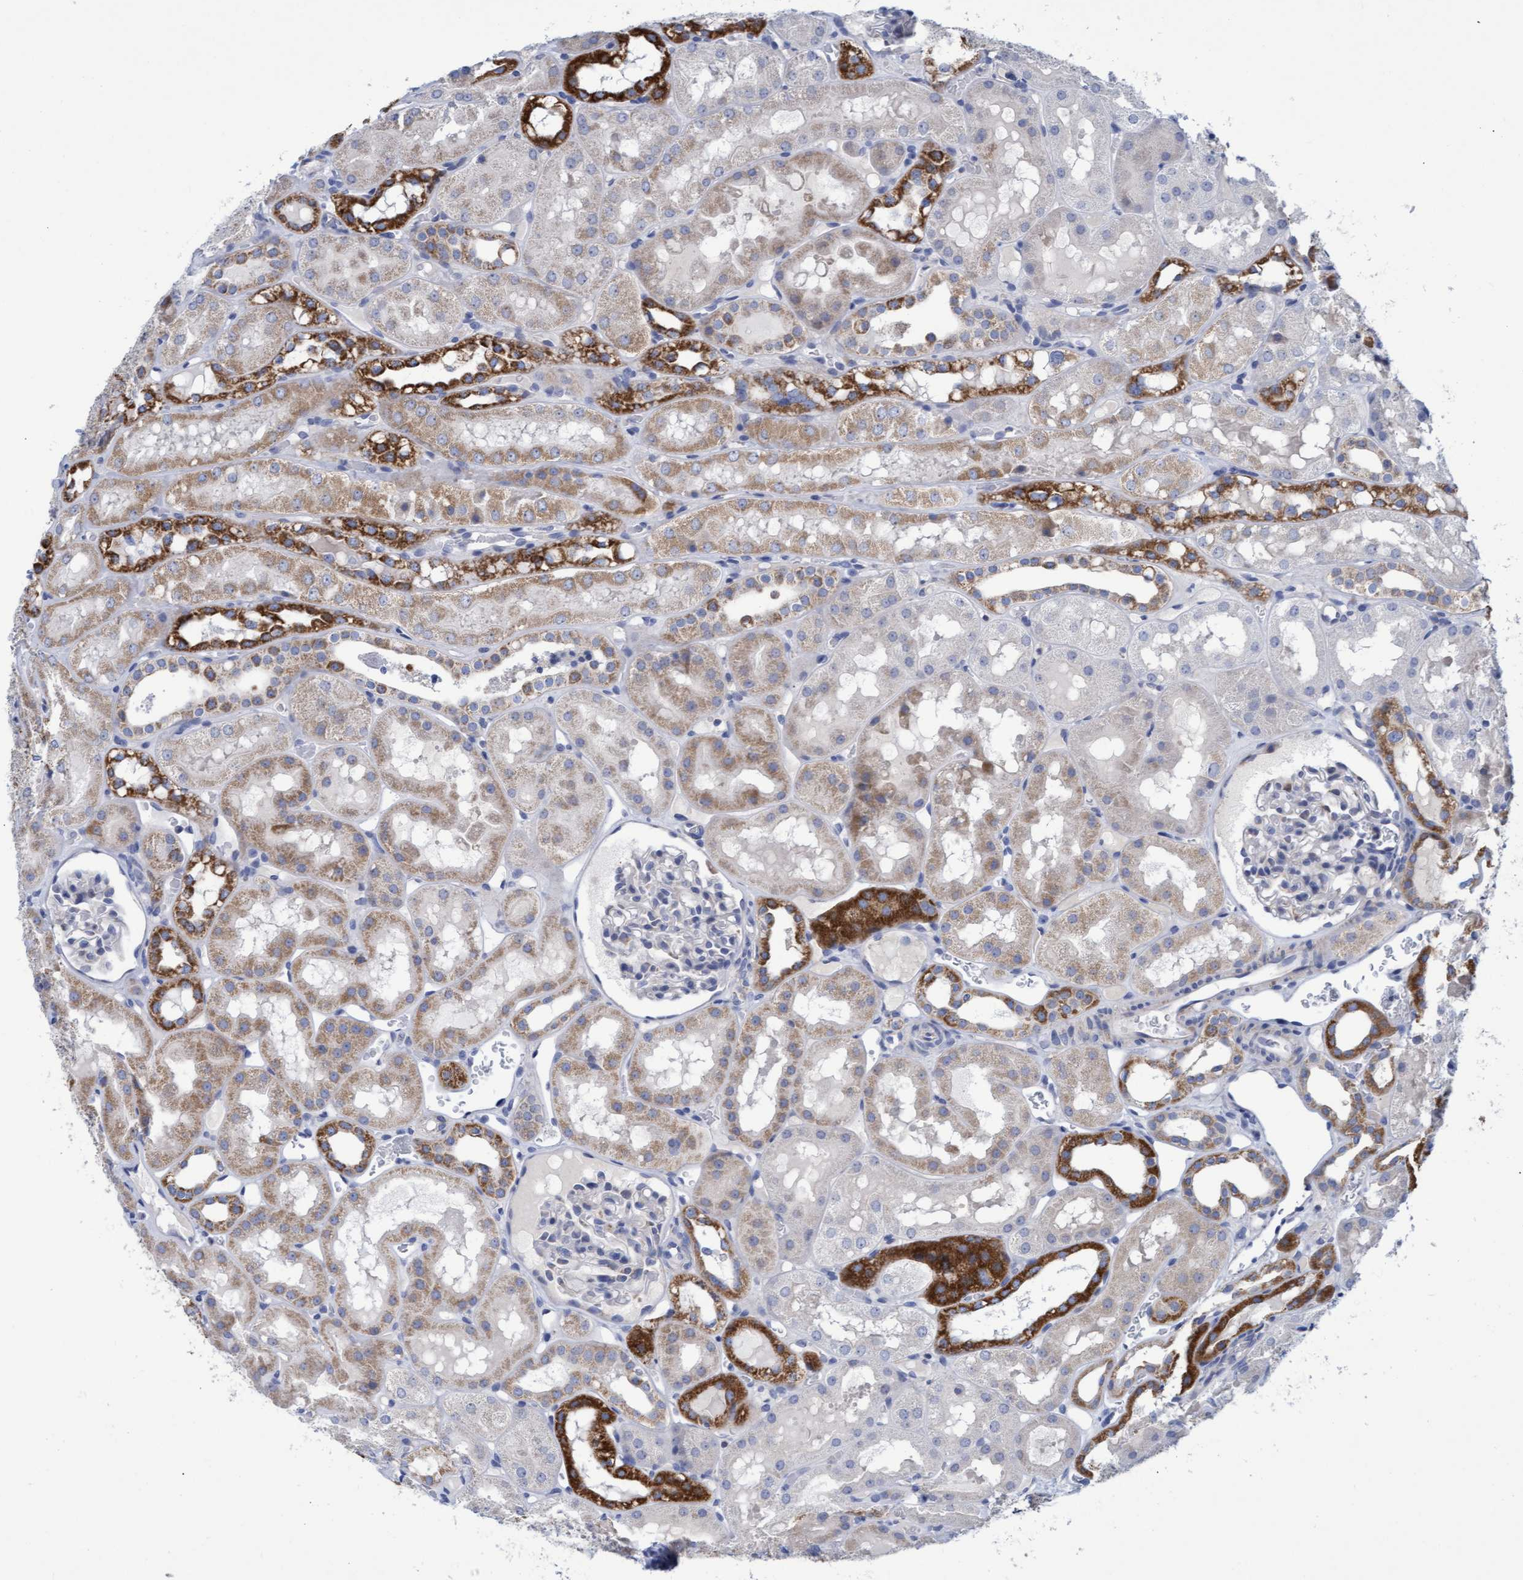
{"staining": {"intensity": "weak", "quantity": "<25%", "location": "cytoplasmic/membranous"}, "tissue": "kidney", "cell_type": "Cells in glomeruli", "image_type": "normal", "snomed": [{"axis": "morphology", "description": "Normal tissue, NOS"}, {"axis": "topography", "description": "Kidney"}, {"axis": "topography", "description": "Urinary bladder"}], "caption": "Immunohistochemistry (IHC) micrograph of normal kidney stained for a protein (brown), which shows no staining in cells in glomeruli. (DAB (3,3'-diaminobenzidine) immunohistochemistry (IHC) visualized using brightfield microscopy, high magnification).", "gene": "ZNF750", "patient": {"sex": "male", "age": 16}}